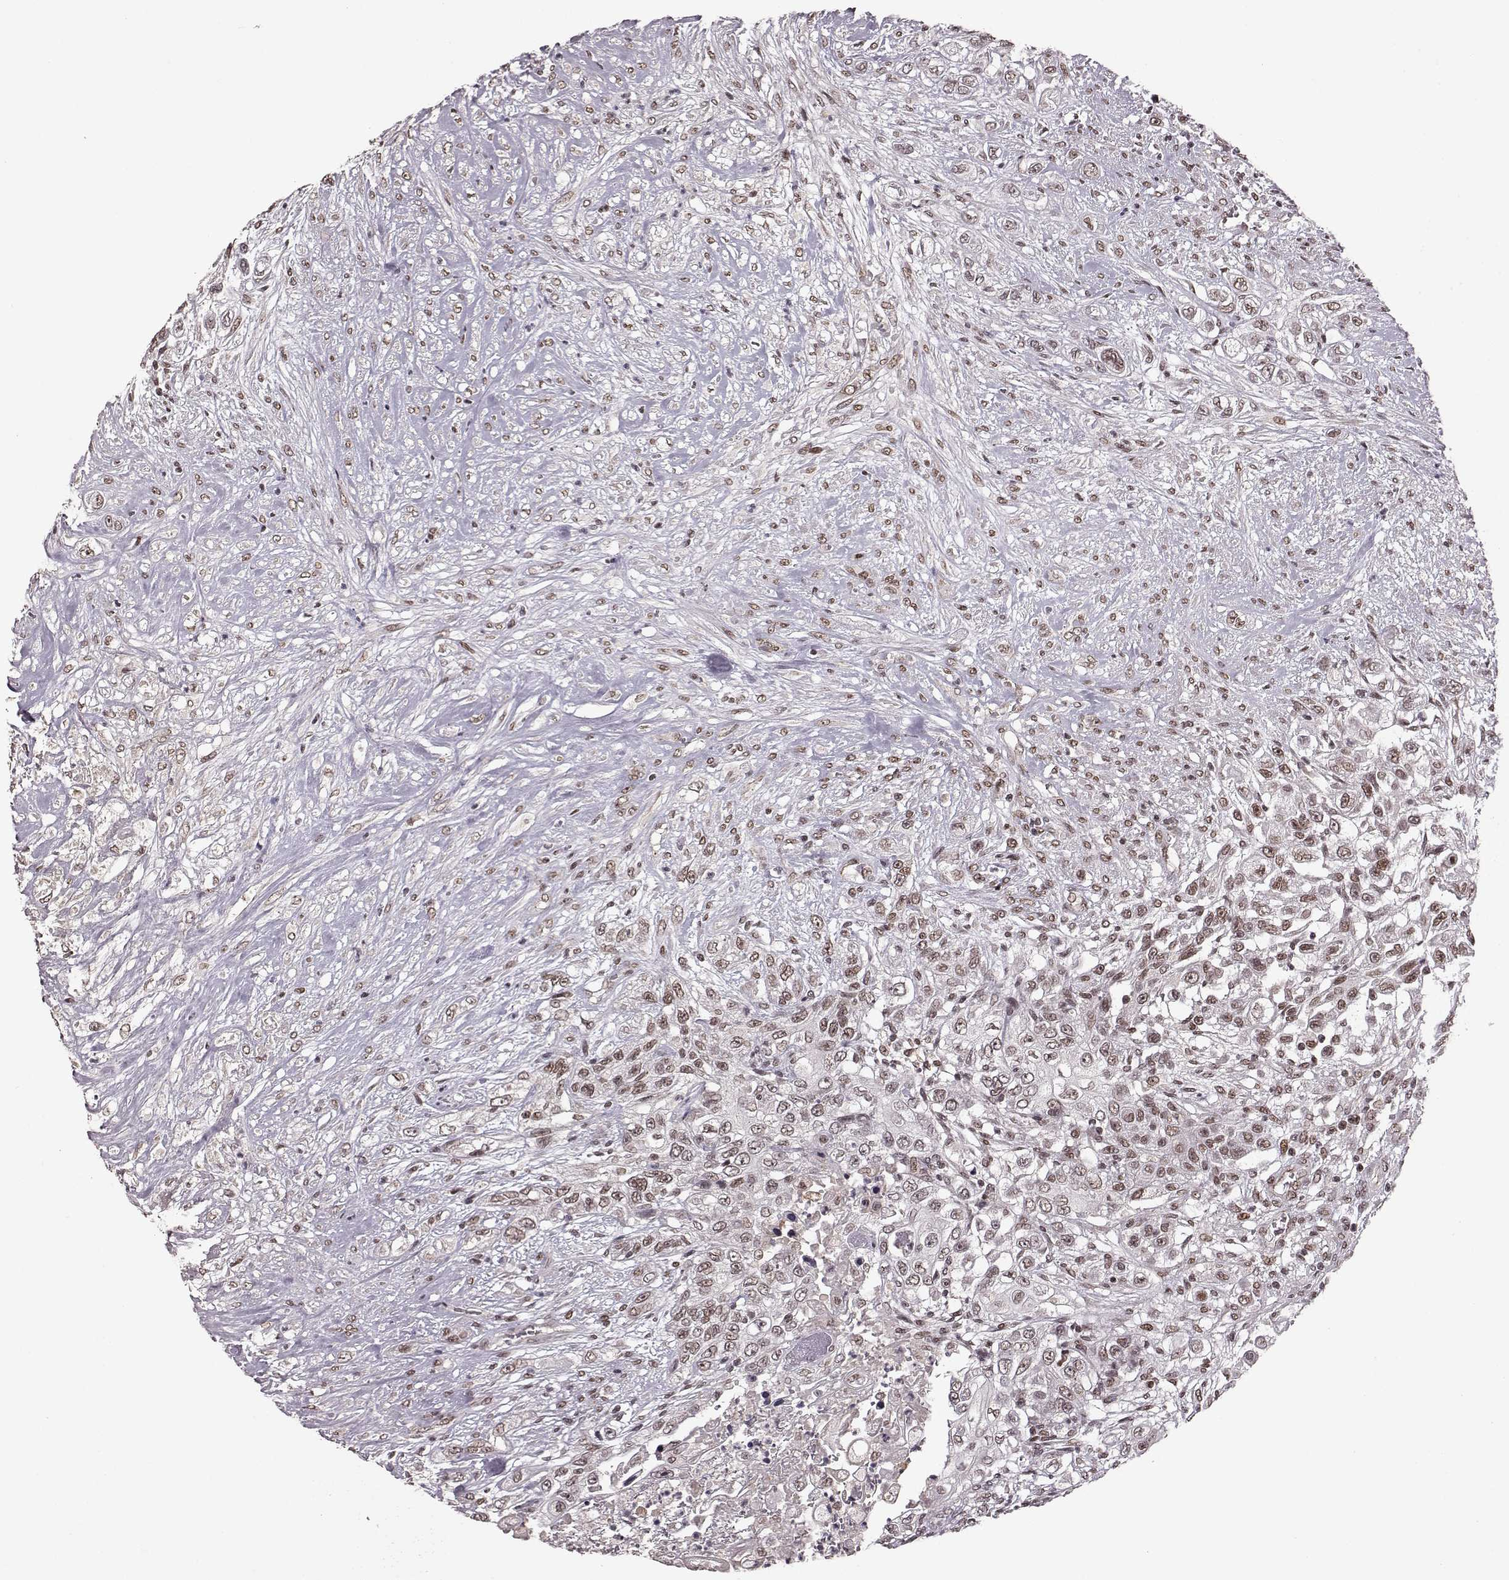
{"staining": {"intensity": "weak", "quantity": ">75%", "location": "nuclear"}, "tissue": "urothelial cancer", "cell_type": "Tumor cells", "image_type": "cancer", "snomed": [{"axis": "morphology", "description": "Urothelial carcinoma, High grade"}, {"axis": "topography", "description": "Urinary bladder"}], "caption": "Human high-grade urothelial carcinoma stained with a protein marker exhibits weak staining in tumor cells.", "gene": "RRAGD", "patient": {"sex": "female", "age": 56}}